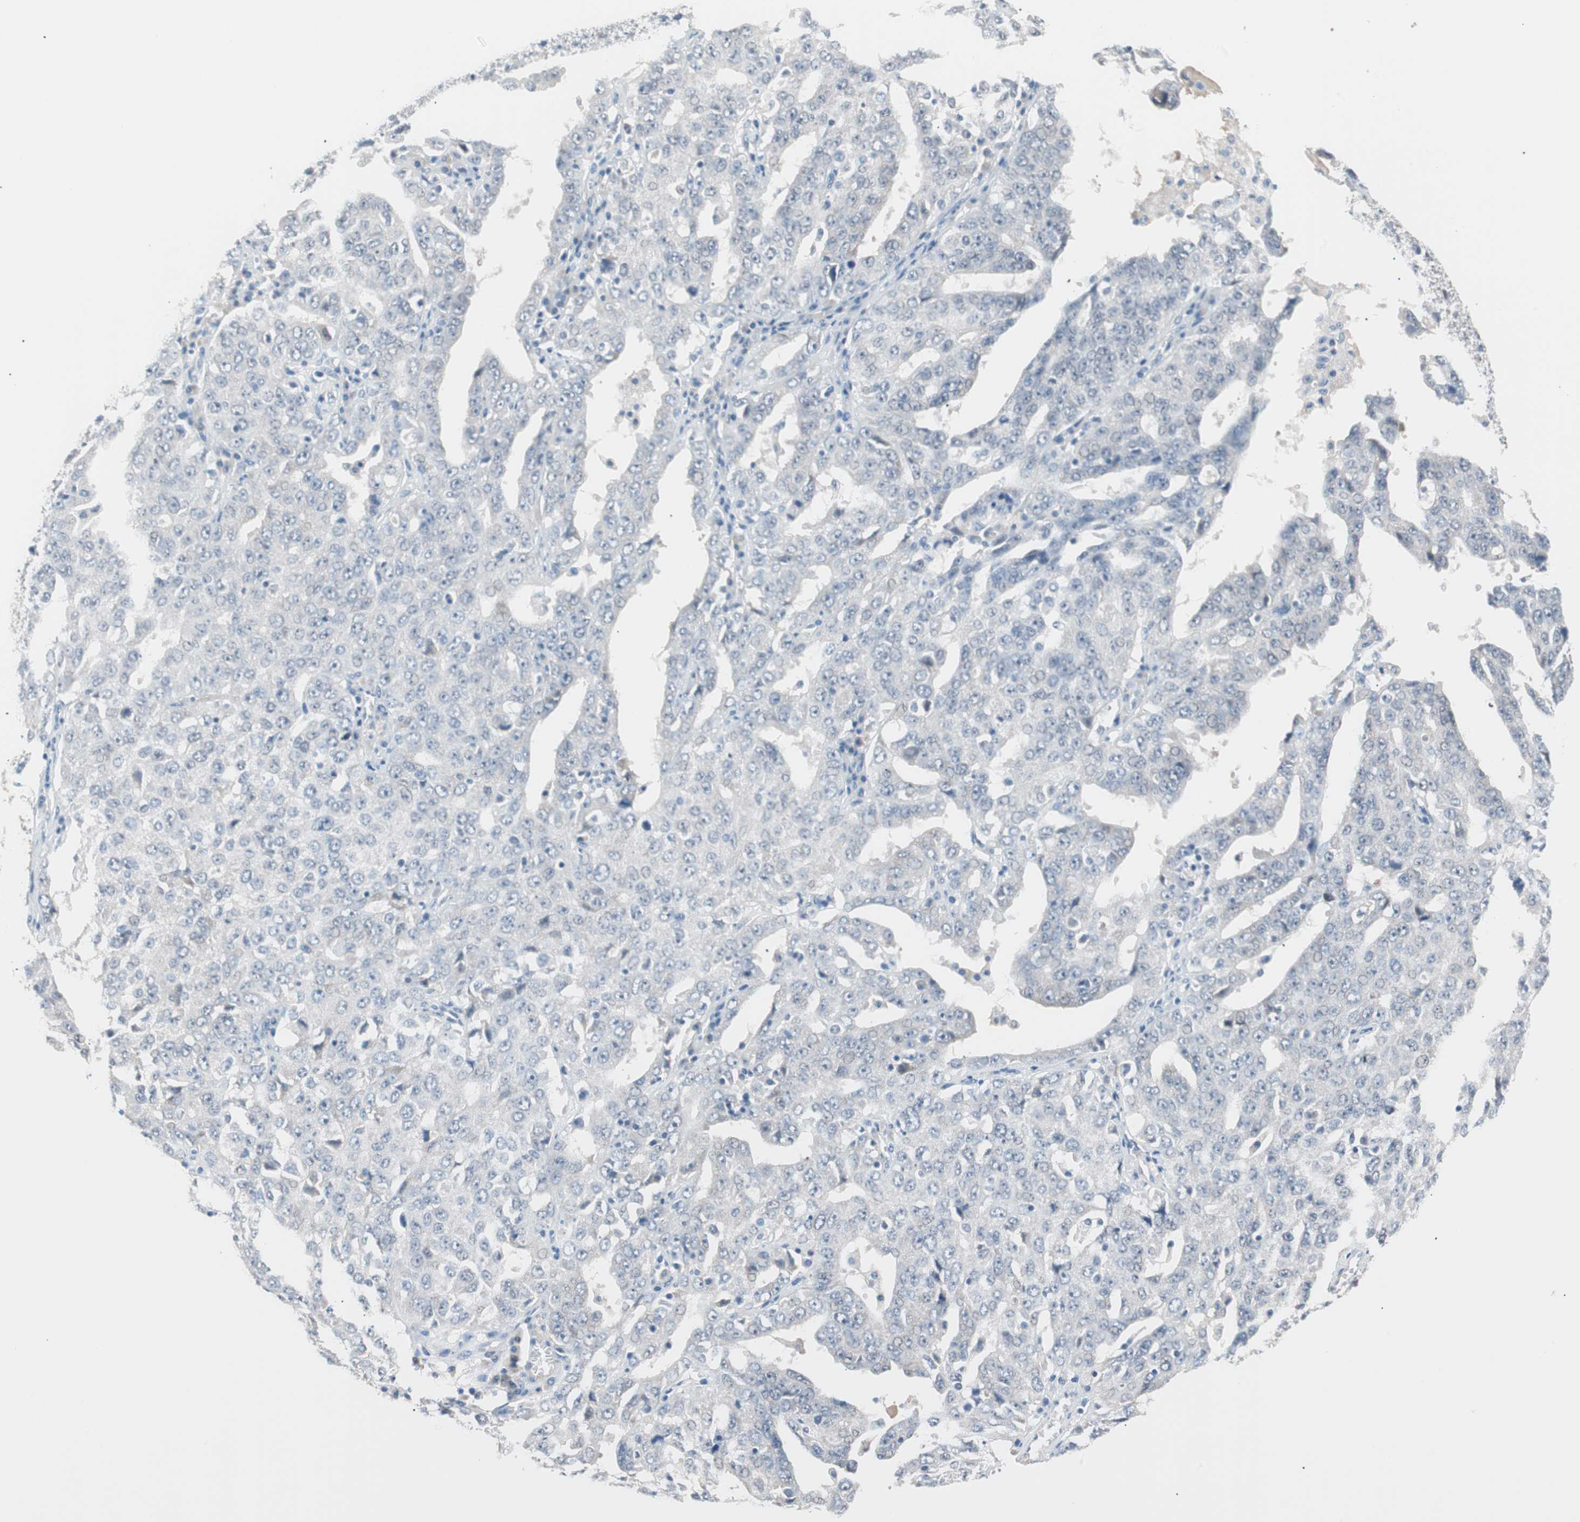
{"staining": {"intensity": "negative", "quantity": "none", "location": "none"}, "tissue": "ovarian cancer", "cell_type": "Tumor cells", "image_type": "cancer", "snomed": [{"axis": "morphology", "description": "Carcinoma, endometroid"}, {"axis": "topography", "description": "Ovary"}], "caption": "Immunohistochemistry (IHC) histopathology image of ovarian cancer stained for a protein (brown), which reveals no staining in tumor cells.", "gene": "VIL1", "patient": {"sex": "female", "age": 62}}